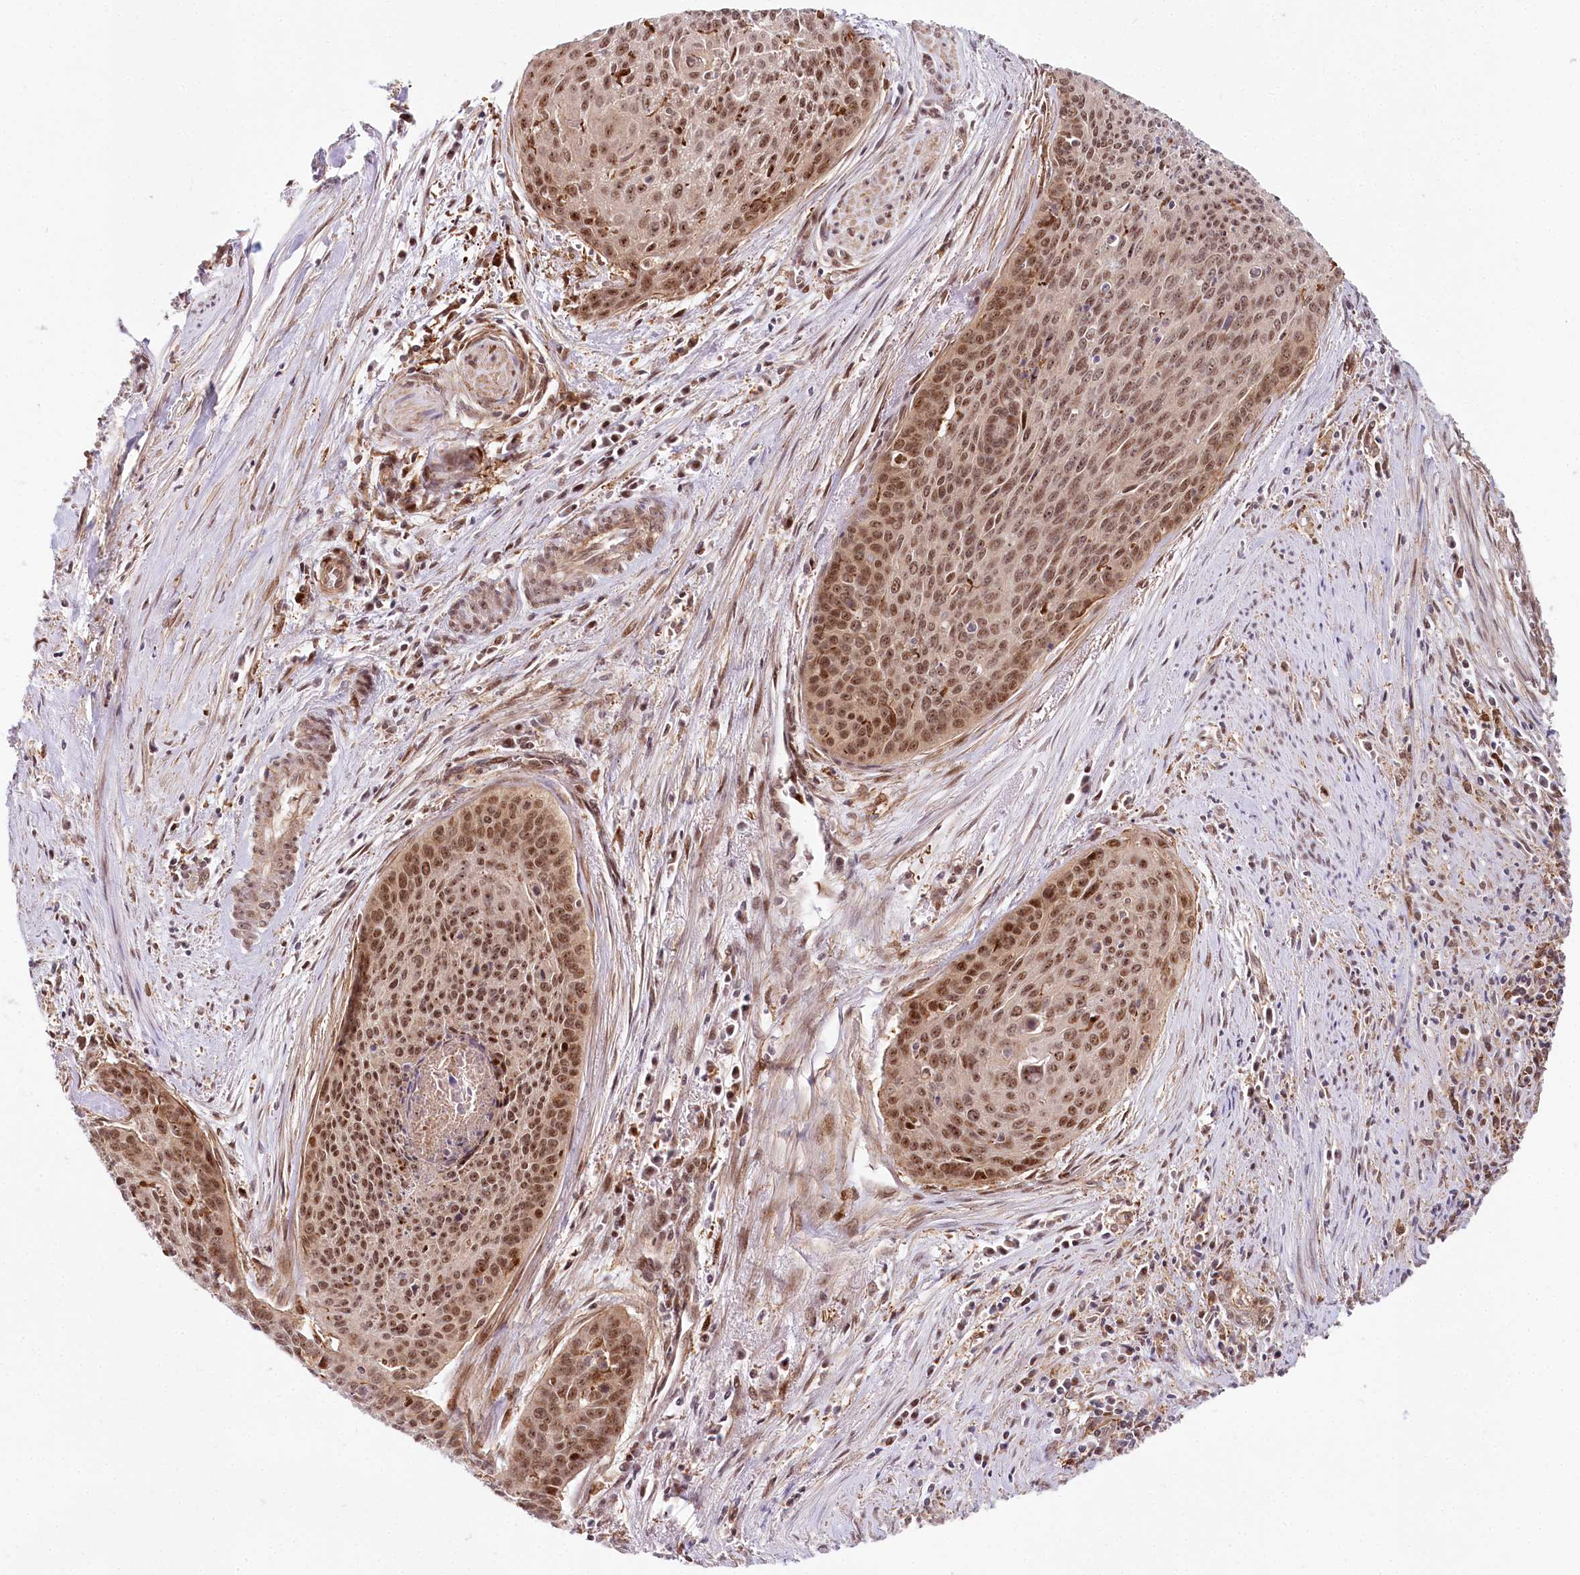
{"staining": {"intensity": "moderate", "quantity": ">75%", "location": "nuclear"}, "tissue": "cervical cancer", "cell_type": "Tumor cells", "image_type": "cancer", "snomed": [{"axis": "morphology", "description": "Squamous cell carcinoma, NOS"}, {"axis": "topography", "description": "Cervix"}], "caption": "Protein staining of cervical squamous cell carcinoma tissue shows moderate nuclear expression in about >75% of tumor cells.", "gene": "TUBGCP2", "patient": {"sex": "female", "age": 55}}